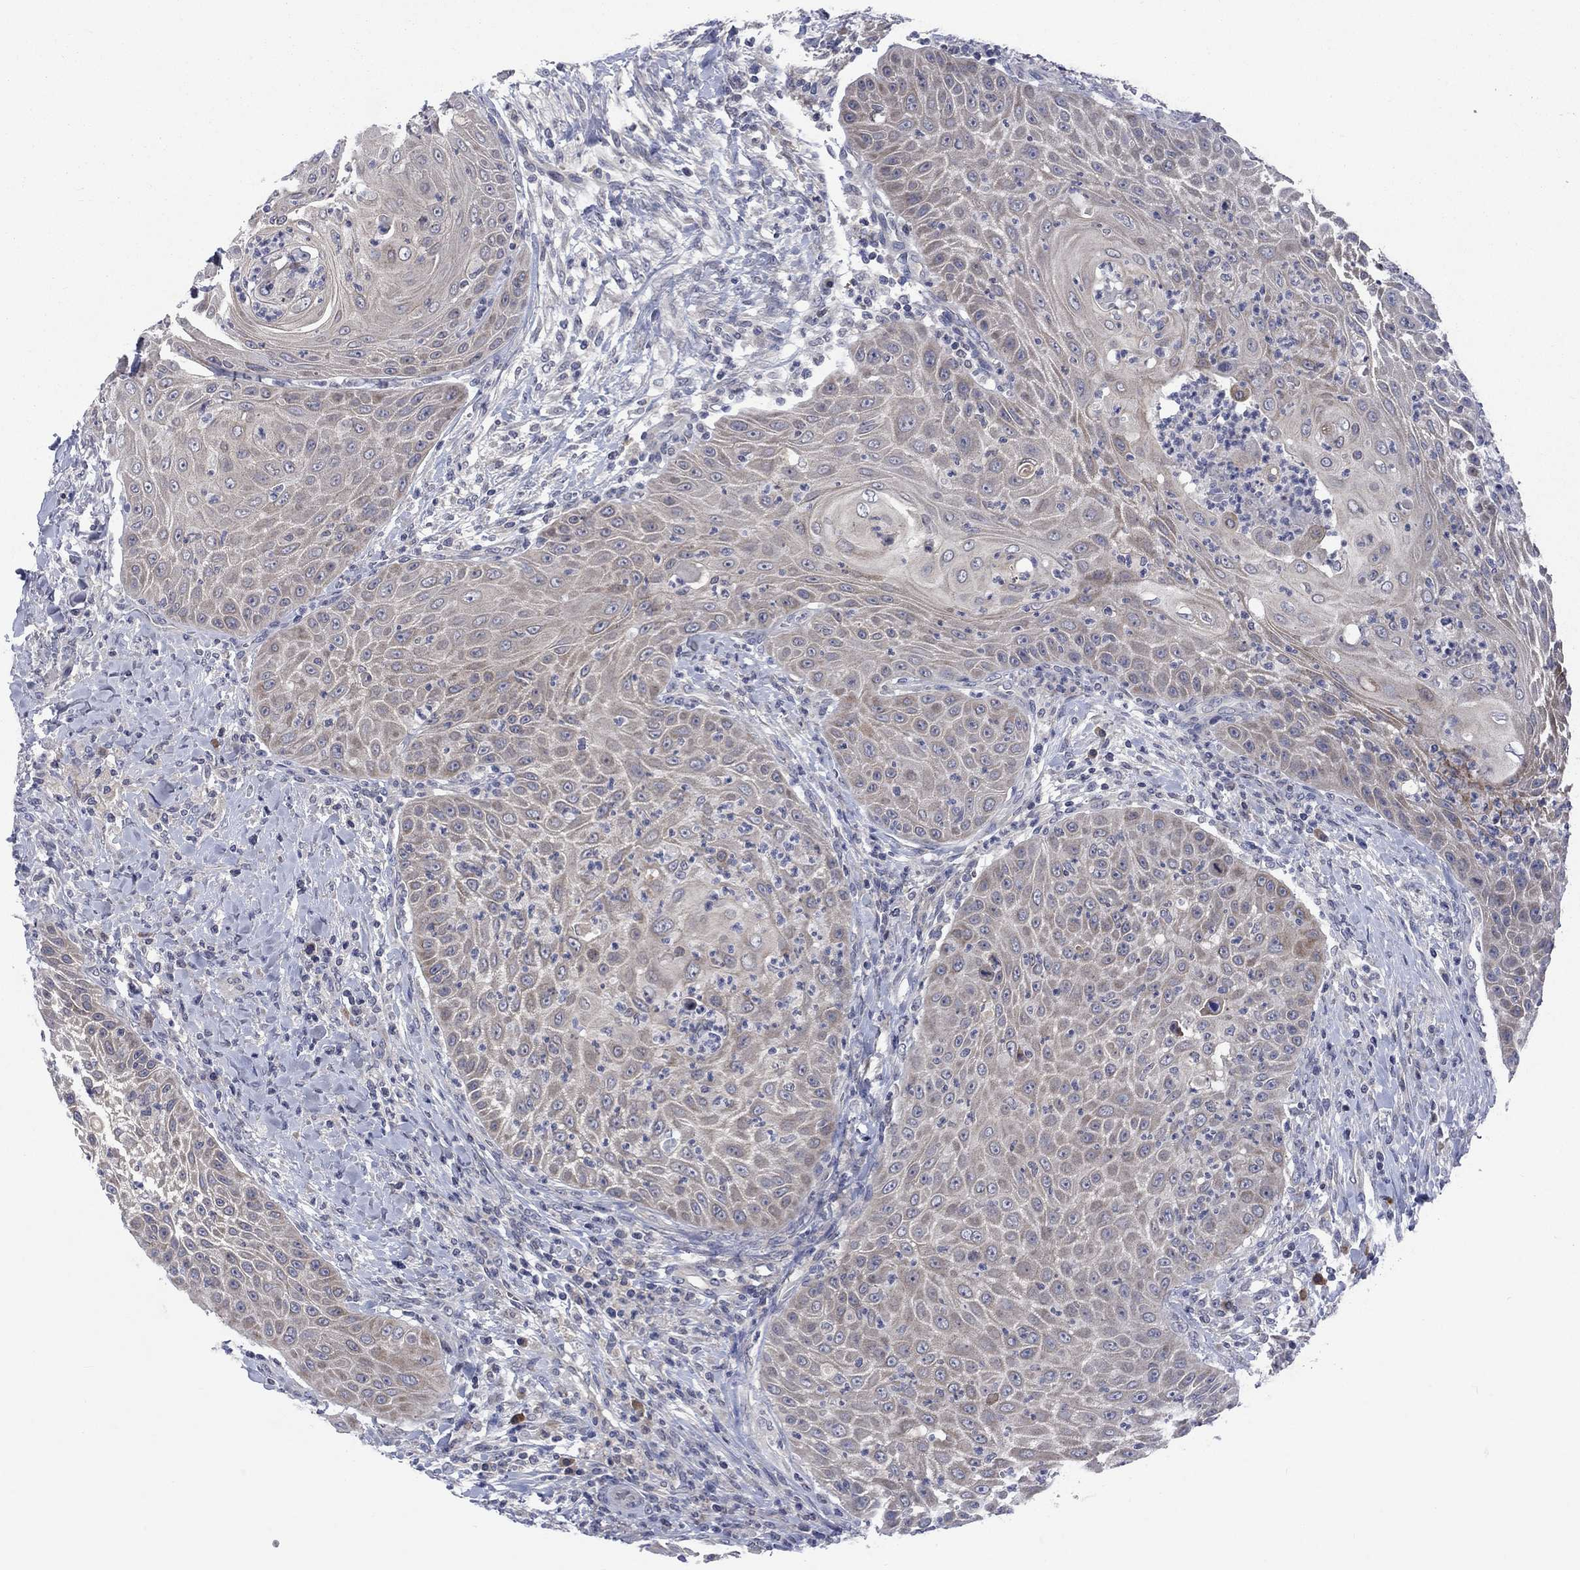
{"staining": {"intensity": "weak", "quantity": "25%-75%", "location": "cytoplasmic/membranous"}, "tissue": "head and neck cancer", "cell_type": "Tumor cells", "image_type": "cancer", "snomed": [{"axis": "morphology", "description": "Squamous cell carcinoma, NOS"}, {"axis": "topography", "description": "Head-Neck"}], "caption": "Protein positivity by immunohistochemistry reveals weak cytoplasmic/membranous positivity in about 25%-75% of tumor cells in head and neck squamous cell carcinoma.", "gene": "CACNA1A", "patient": {"sex": "male", "age": 69}}